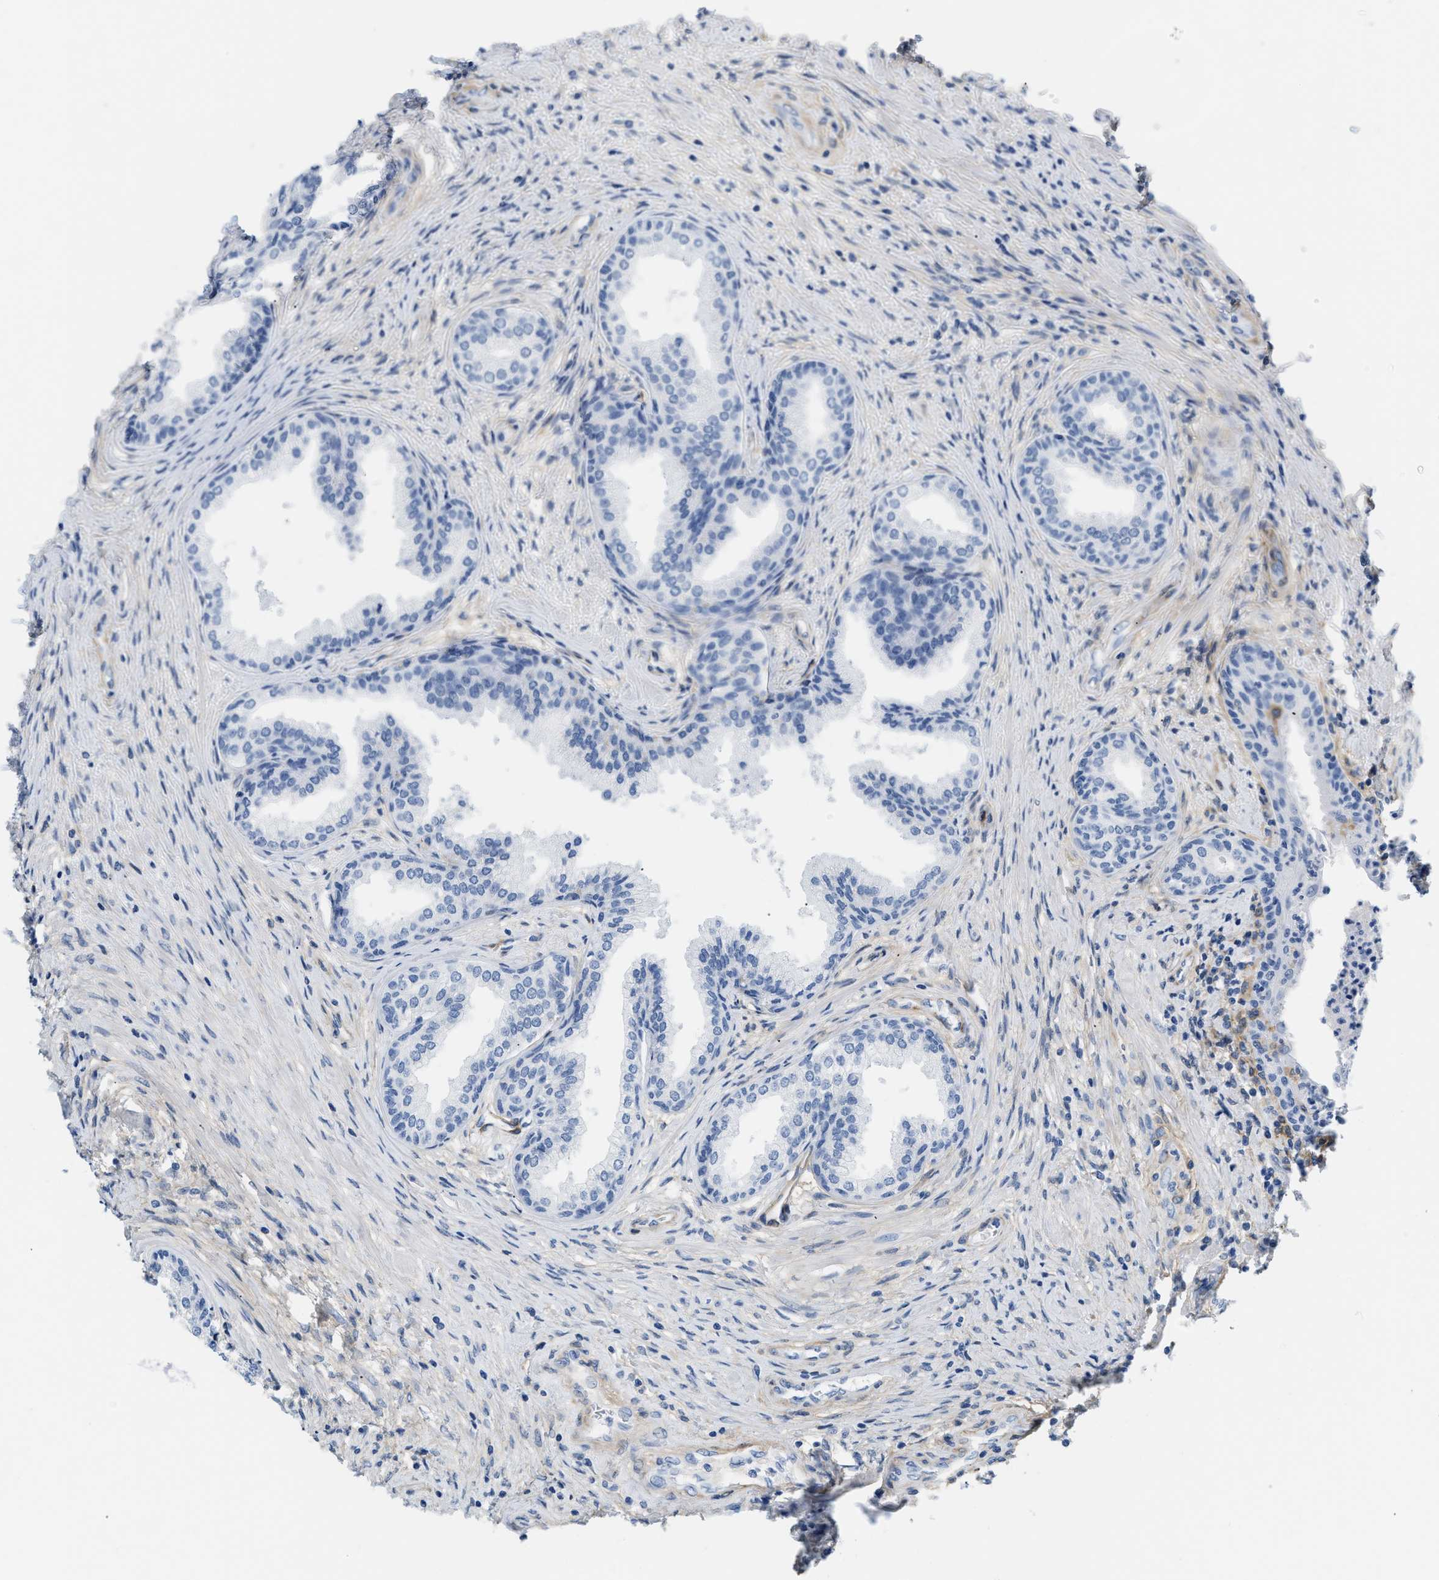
{"staining": {"intensity": "negative", "quantity": "none", "location": "none"}, "tissue": "prostate", "cell_type": "Glandular cells", "image_type": "normal", "snomed": [{"axis": "morphology", "description": "Normal tissue, NOS"}, {"axis": "topography", "description": "Prostate"}], "caption": "Immunohistochemistry of benign human prostate exhibits no staining in glandular cells.", "gene": "PDGFRB", "patient": {"sex": "male", "age": 76}}